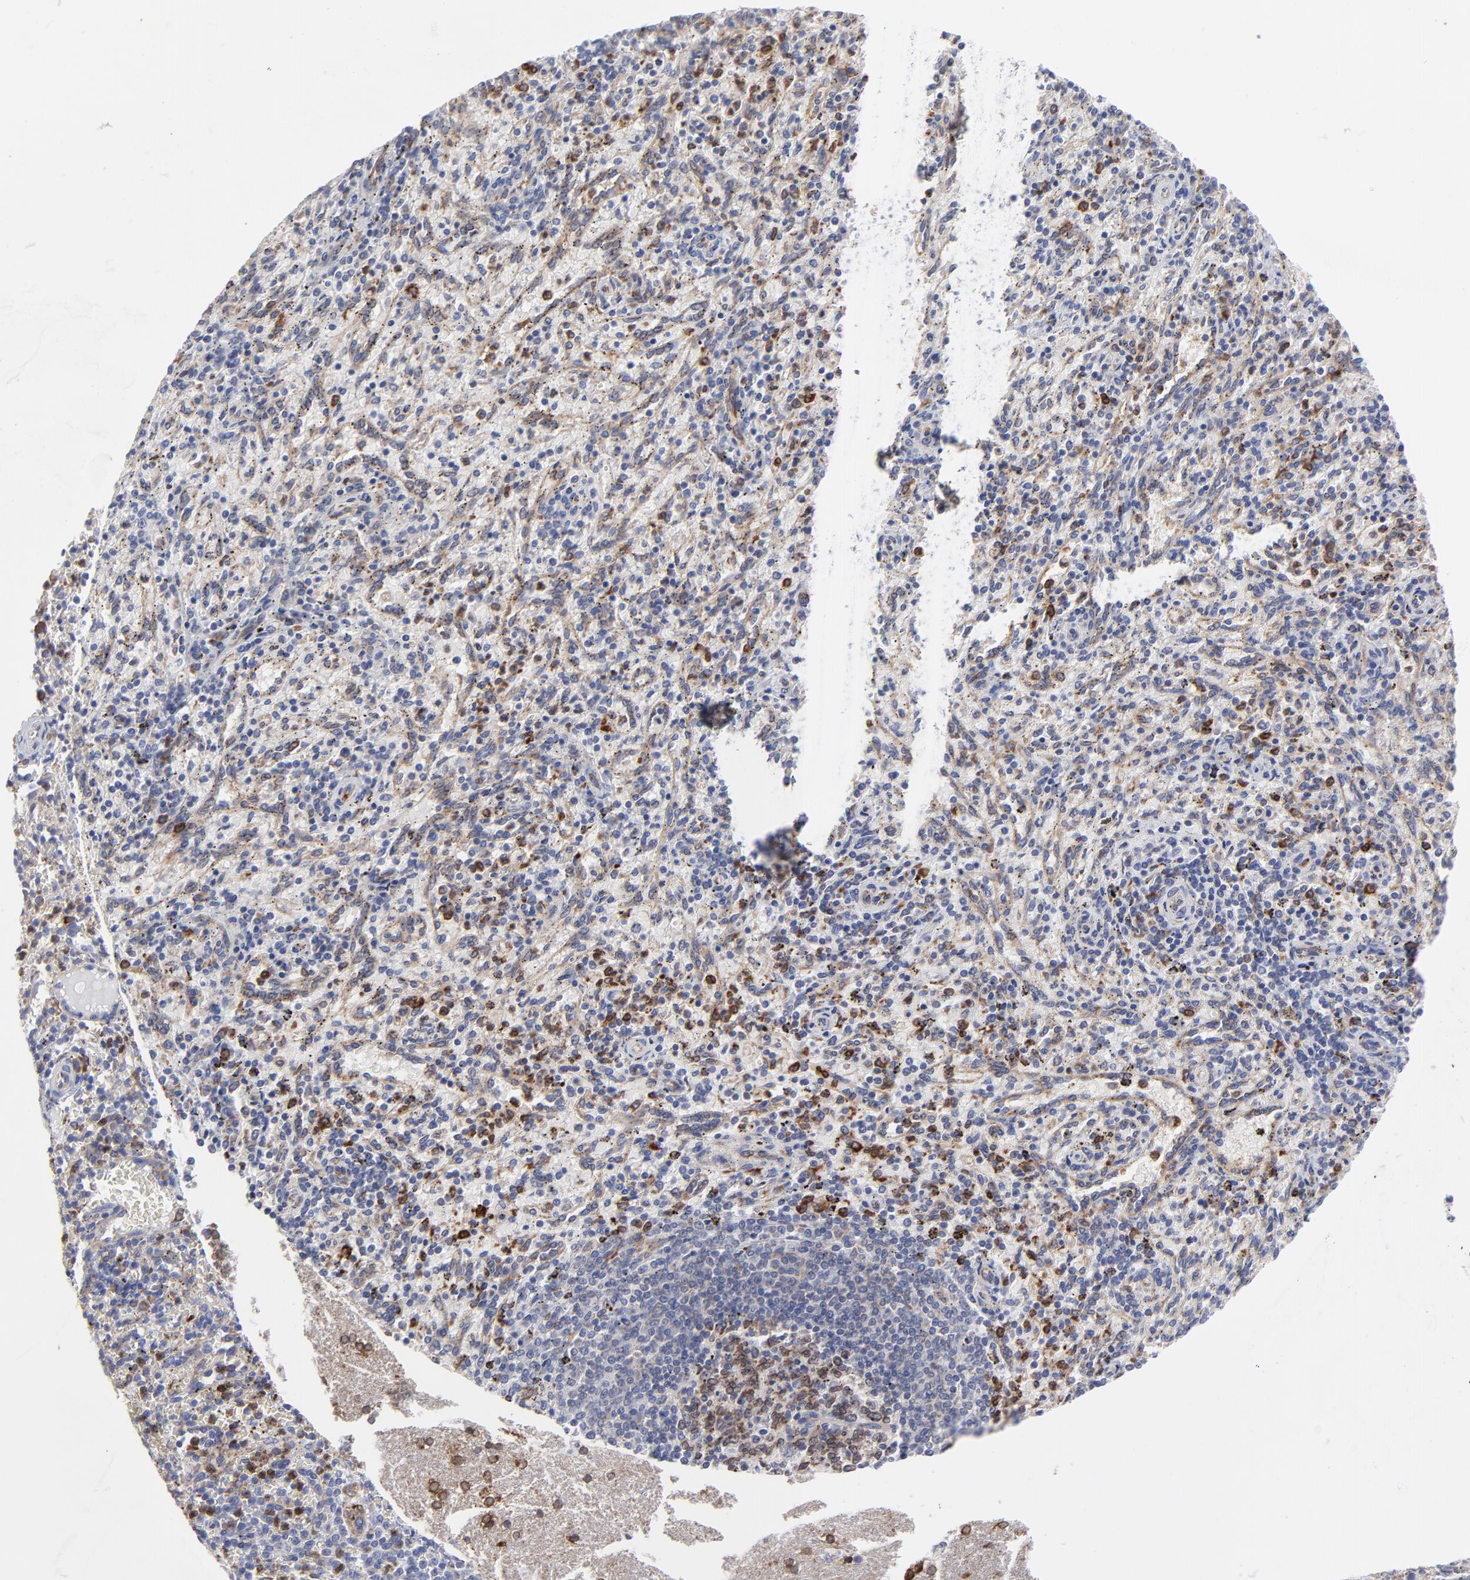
{"staining": {"intensity": "strong", "quantity": "<25%", "location": "cytoplasmic/membranous"}, "tissue": "spleen", "cell_type": "Cells in red pulp", "image_type": "normal", "snomed": [{"axis": "morphology", "description": "Normal tissue, NOS"}, {"axis": "topography", "description": "Spleen"}], "caption": "Protein expression by IHC displays strong cytoplasmic/membranous positivity in approximately <25% of cells in red pulp in unremarkable spleen.", "gene": "MOSPD2", "patient": {"sex": "female", "age": 10}}